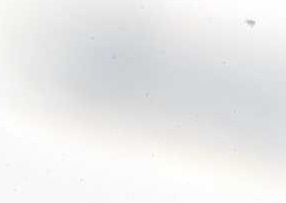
{"staining": {"intensity": "negative", "quantity": "none", "location": "none"}, "tissue": "cervical cancer", "cell_type": "Tumor cells", "image_type": "cancer", "snomed": [{"axis": "morphology", "description": "Squamous cell carcinoma, NOS"}, {"axis": "topography", "description": "Cervix"}], "caption": "High magnification brightfield microscopy of cervical squamous cell carcinoma stained with DAB (3,3'-diaminobenzidine) (brown) and counterstained with hematoxylin (blue): tumor cells show no significant staining.", "gene": "GFAP", "patient": {"sex": "female", "age": 31}}